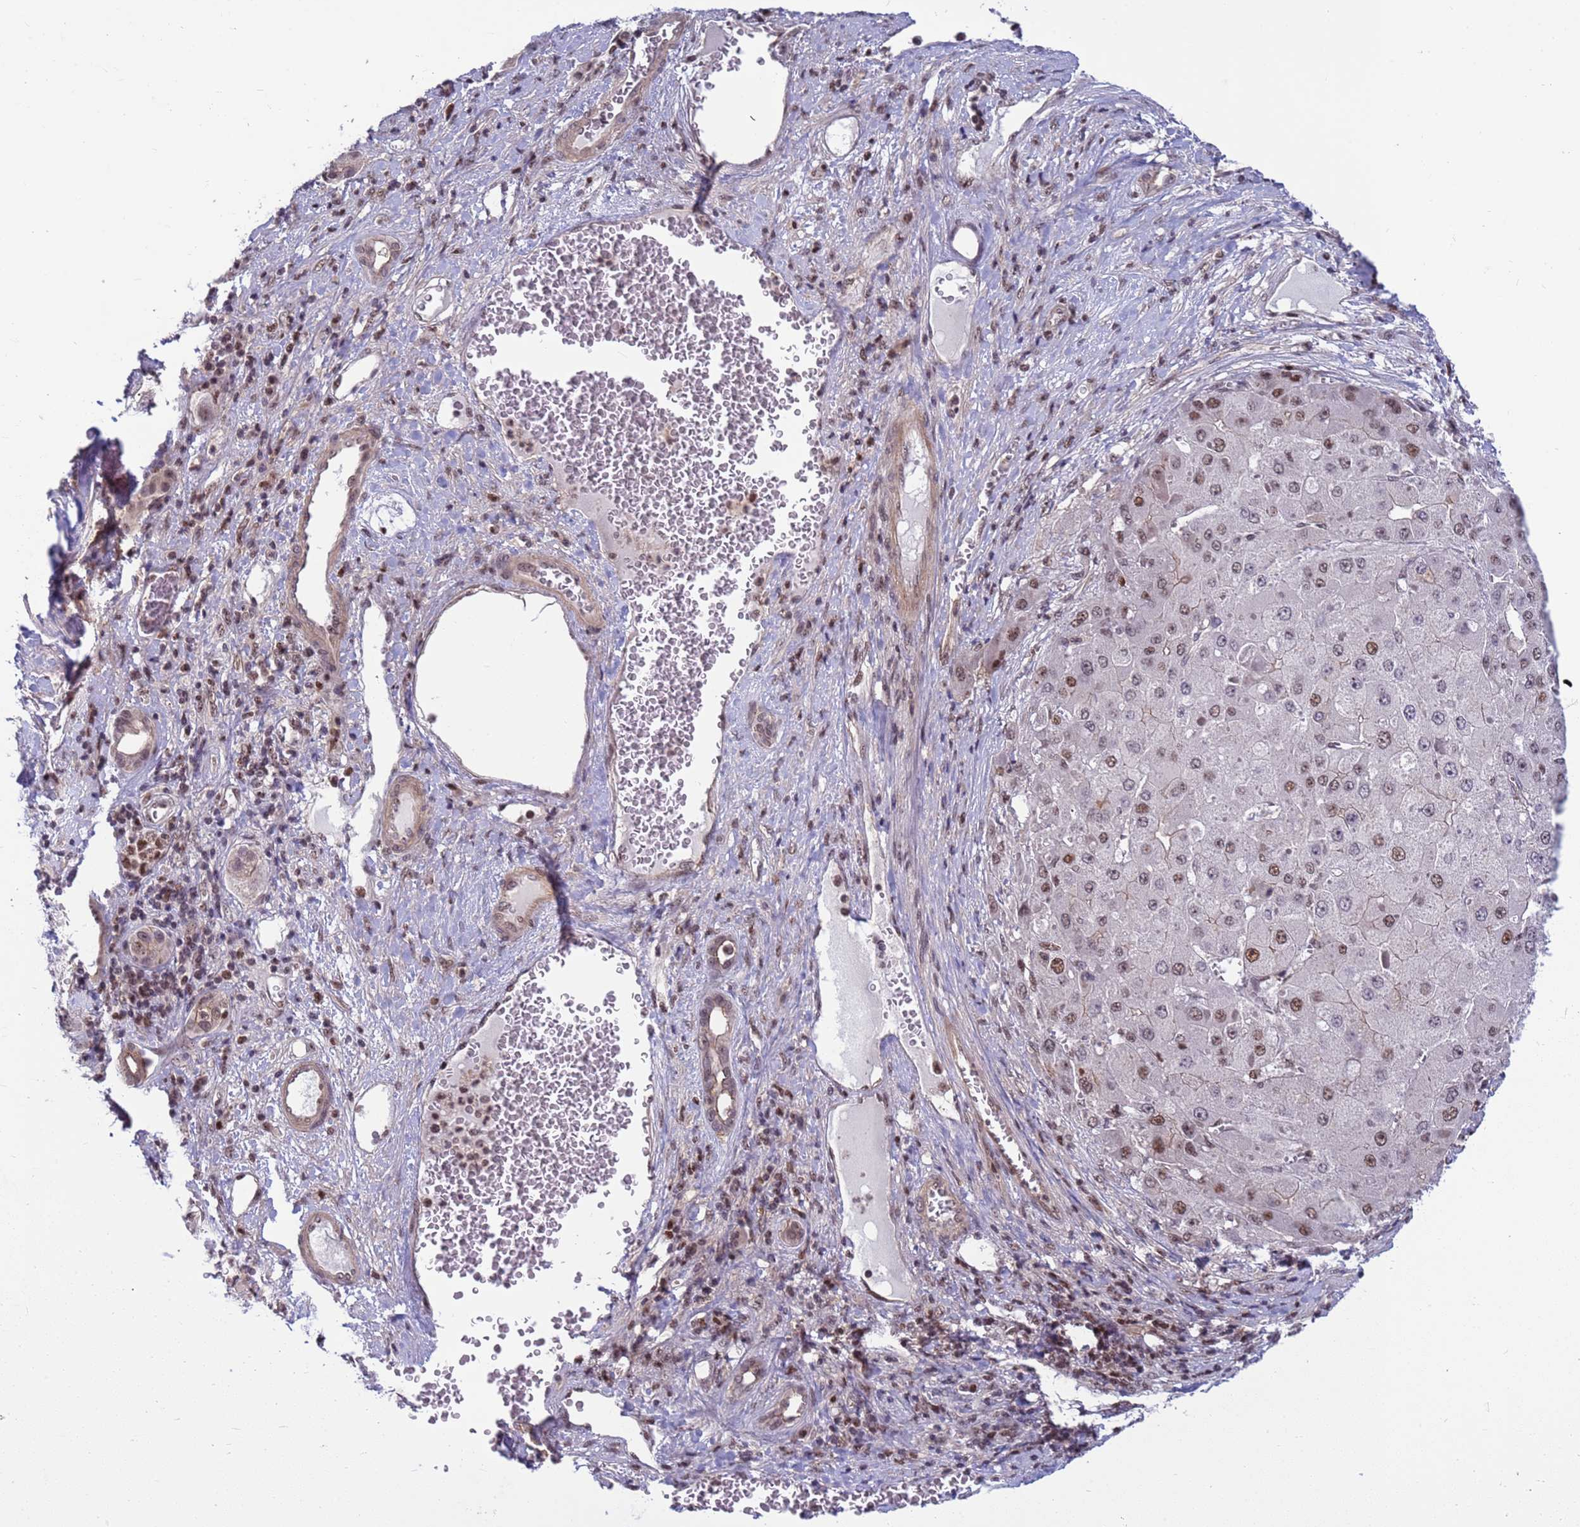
{"staining": {"intensity": "moderate", "quantity": ">75%", "location": "nuclear"}, "tissue": "liver cancer", "cell_type": "Tumor cells", "image_type": "cancer", "snomed": [{"axis": "morphology", "description": "Carcinoma, Hepatocellular, NOS"}, {"axis": "topography", "description": "Liver"}], "caption": "IHC (DAB (3,3'-diaminobenzidine)) staining of liver cancer displays moderate nuclear protein positivity in about >75% of tumor cells.", "gene": "NSL1", "patient": {"sex": "female", "age": 73}}